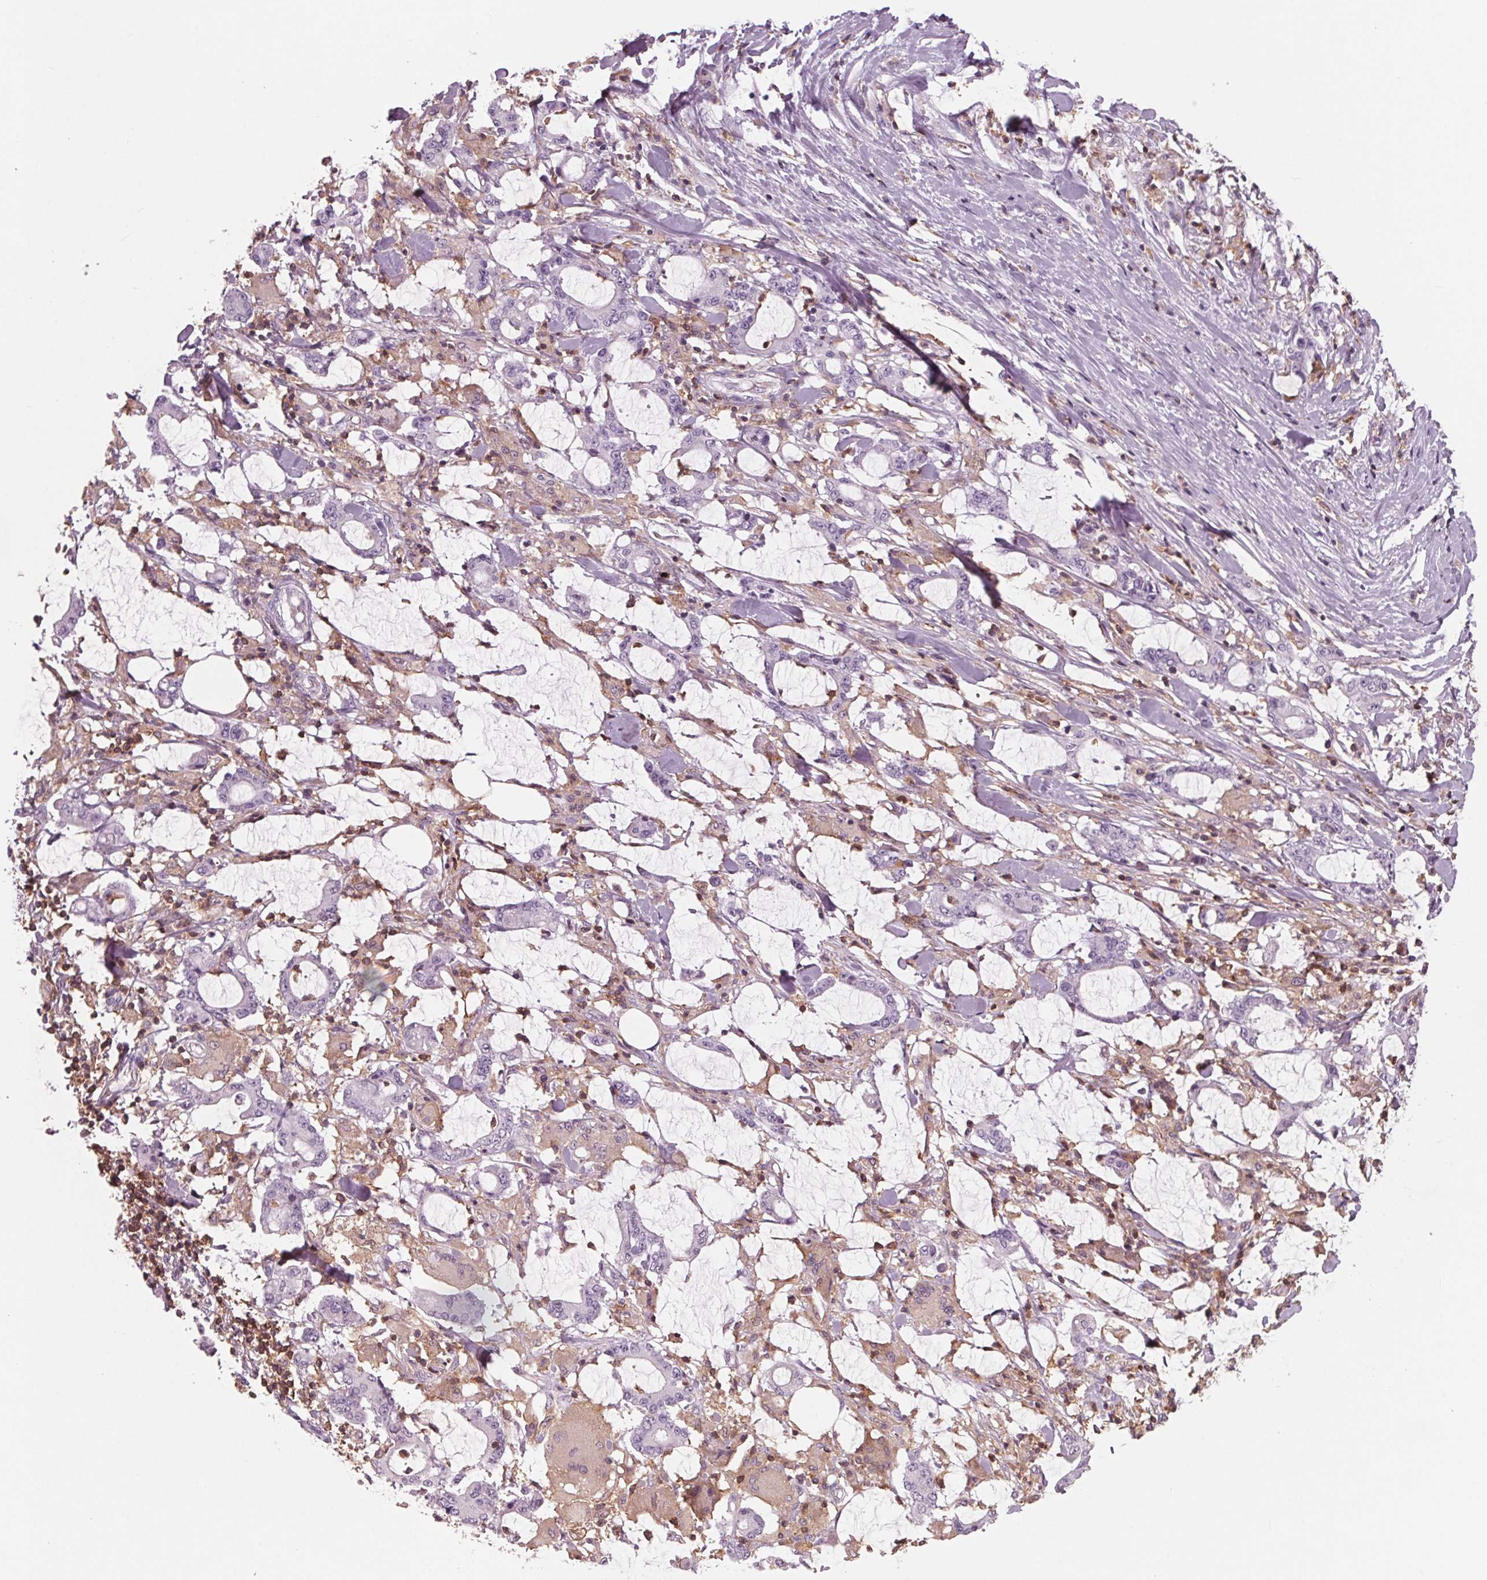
{"staining": {"intensity": "negative", "quantity": "none", "location": "none"}, "tissue": "stomach cancer", "cell_type": "Tumor cells", "image_type": "cancer", "snomed": [{"axis": "morphology", "description": "Adenocarcinoma, NOS"}, {"axis": "topography", "description": "Stomach, upper"}], "caption": "A photomicrograph of human stomach cancer is negative for staining in tumor cells.", "gene": "ARHGAP25", "patient": {"sex": "male", "age": 68}}